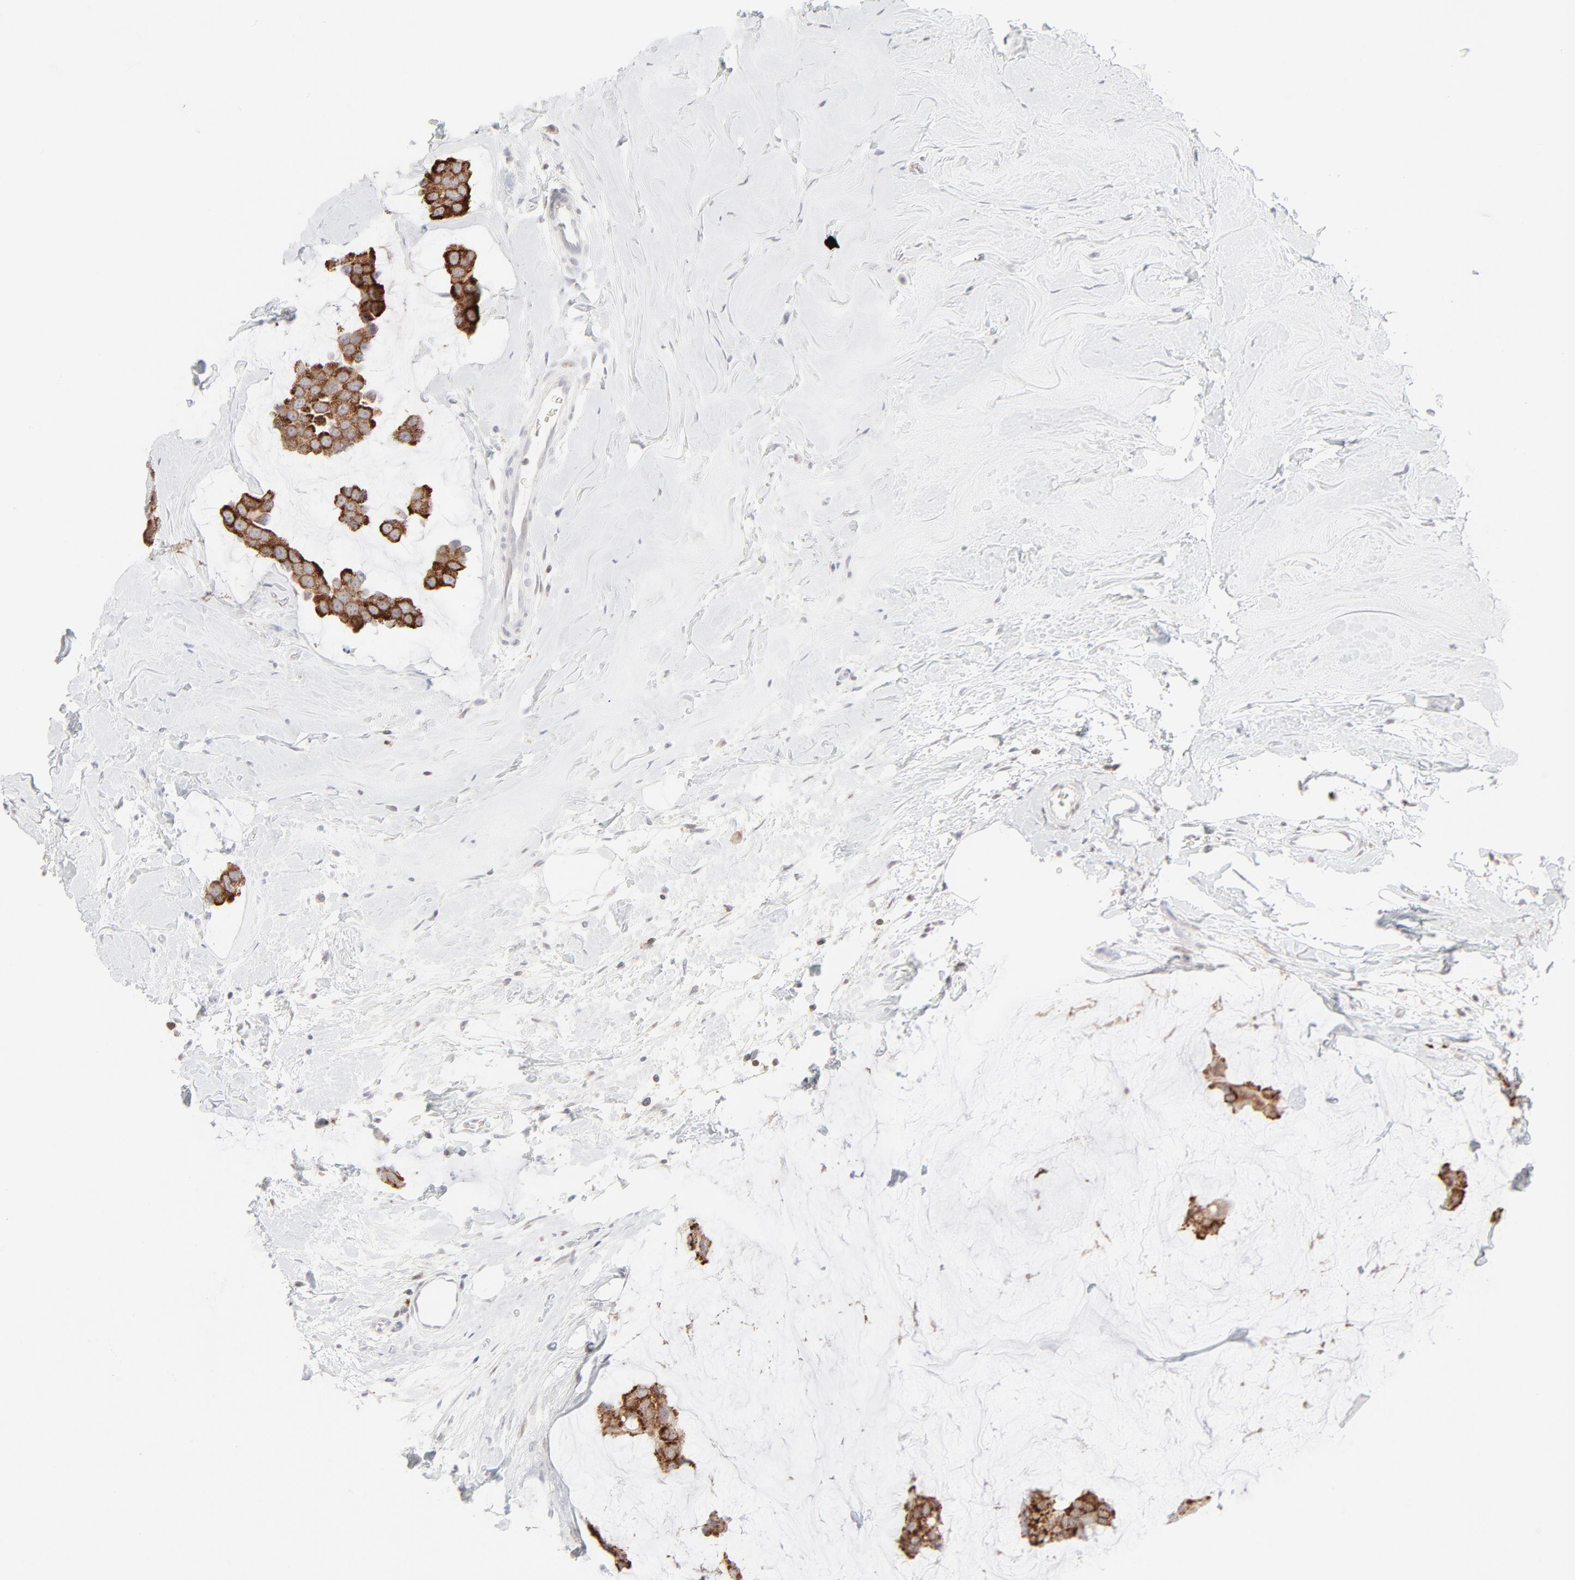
{"staining": {"intensity": "strong", "quantity": ">75%", "location": "cytoplasmic/membranous"}, "tissue": "breast cancer", "cell_type": "Tumor cells", "image_type": "cancer", "snomed": [{"axis": "morphology", "description": "Normal tissue, NOS"}, {"axis": "morphology", "description": "Duct carcinoma"}, {"axis": "topography", "description": "Breast"}], "caption": "The histopathology image displays a brown stain indicating the presence of a protein in the cytoplasmic/membranous of tumor cells in breast infiltrating ductal carcinoma.", "gene": "PRKCB", "patient": {"sex": "female", "age": 50}}